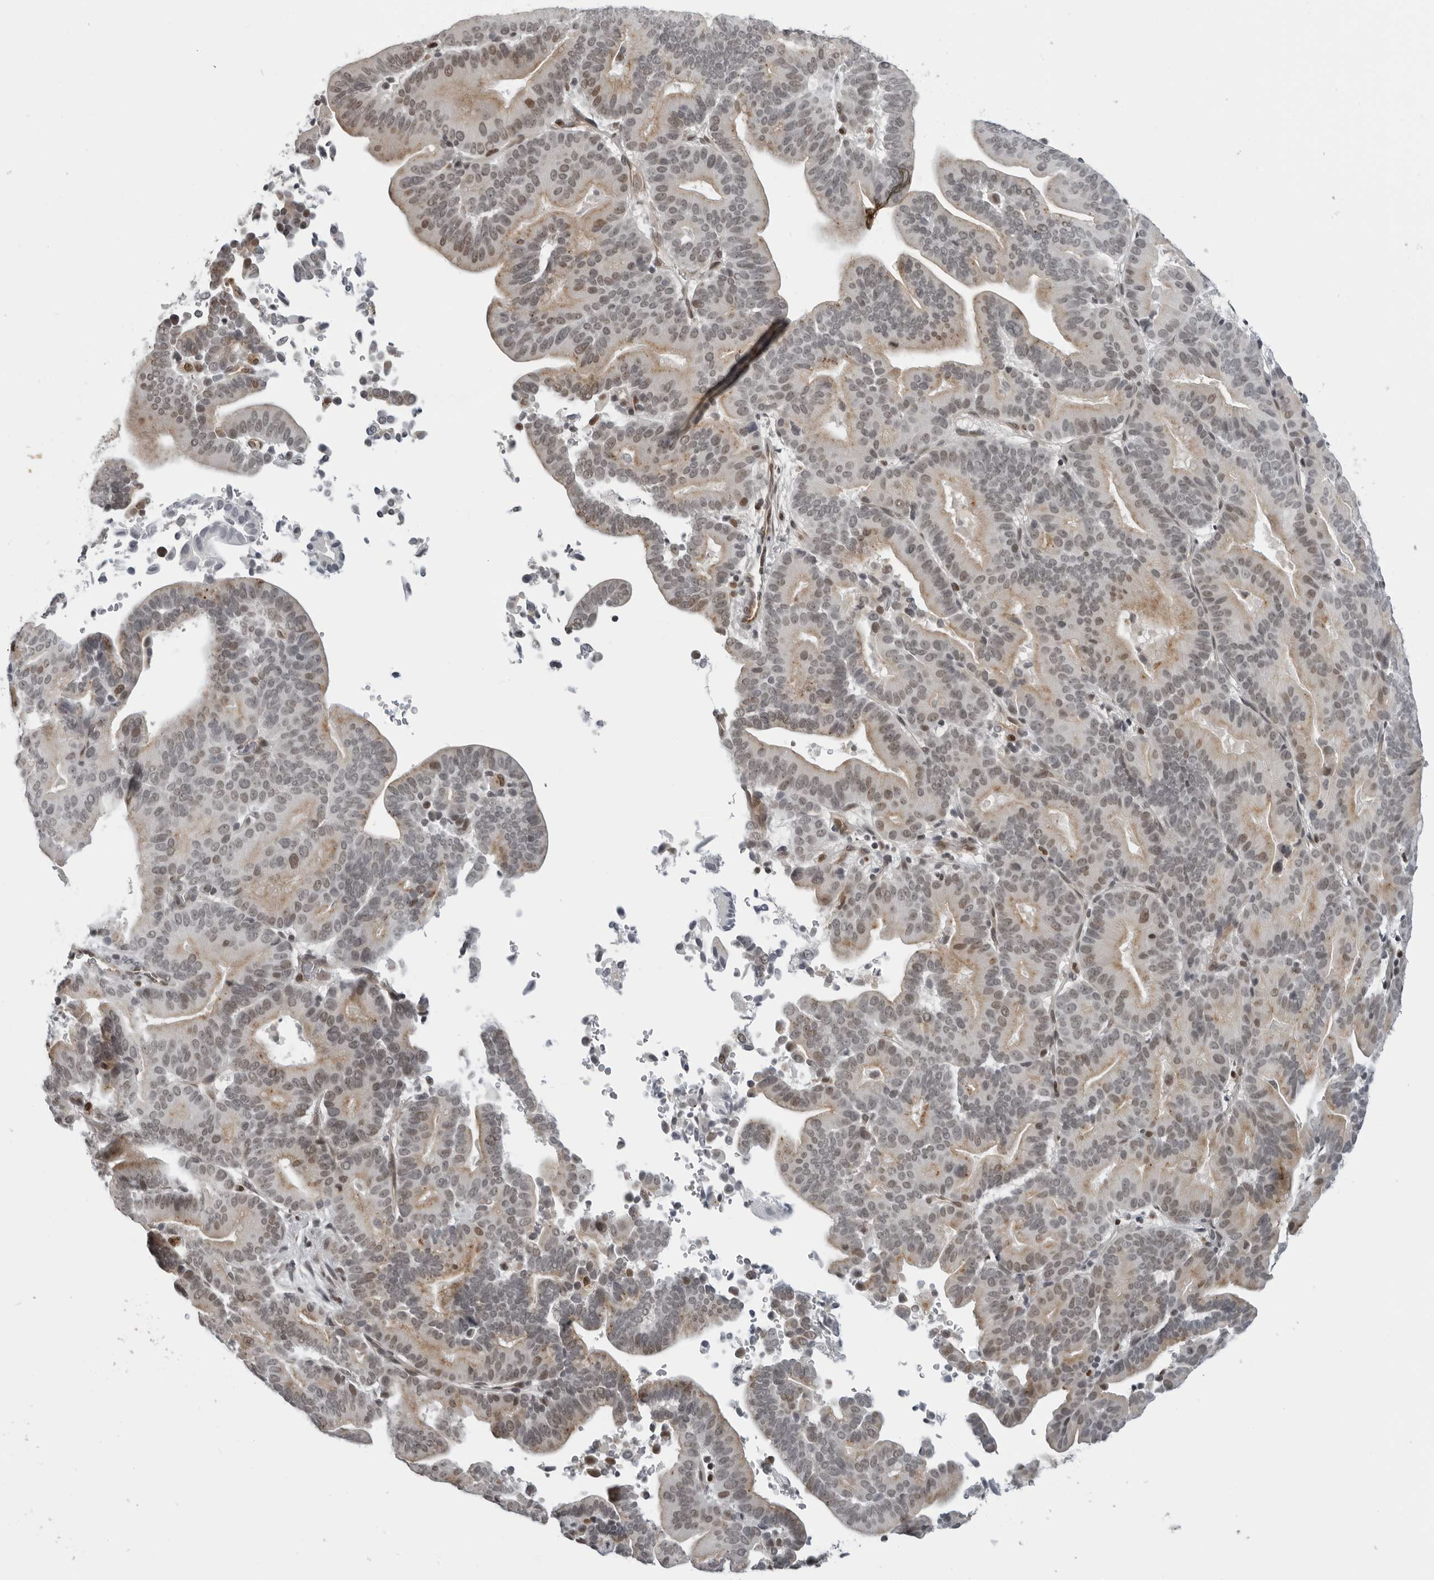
{"staining": {"intensity": "weak", "quantity": "25%-75%", "location": "cytoplasmic/membranous,nuclear"}, "tissue": "liver cancer", "cell_type": "Tumor cells", "image_type": "cancer", "snomed": [{"axis": "morphology", "description": "Cholangiocarcinoma"}, {"axis": "topography", "description": "Liver"}], "caption": "This is an image of immunohistochemistry staining of liver cholangiocarcinoma, which shows weak expression in the cytoplasmic/membranous and nuclear of tumor cells.", "gene": "MAF", "patient": {"sex": "female", "age": 75}}